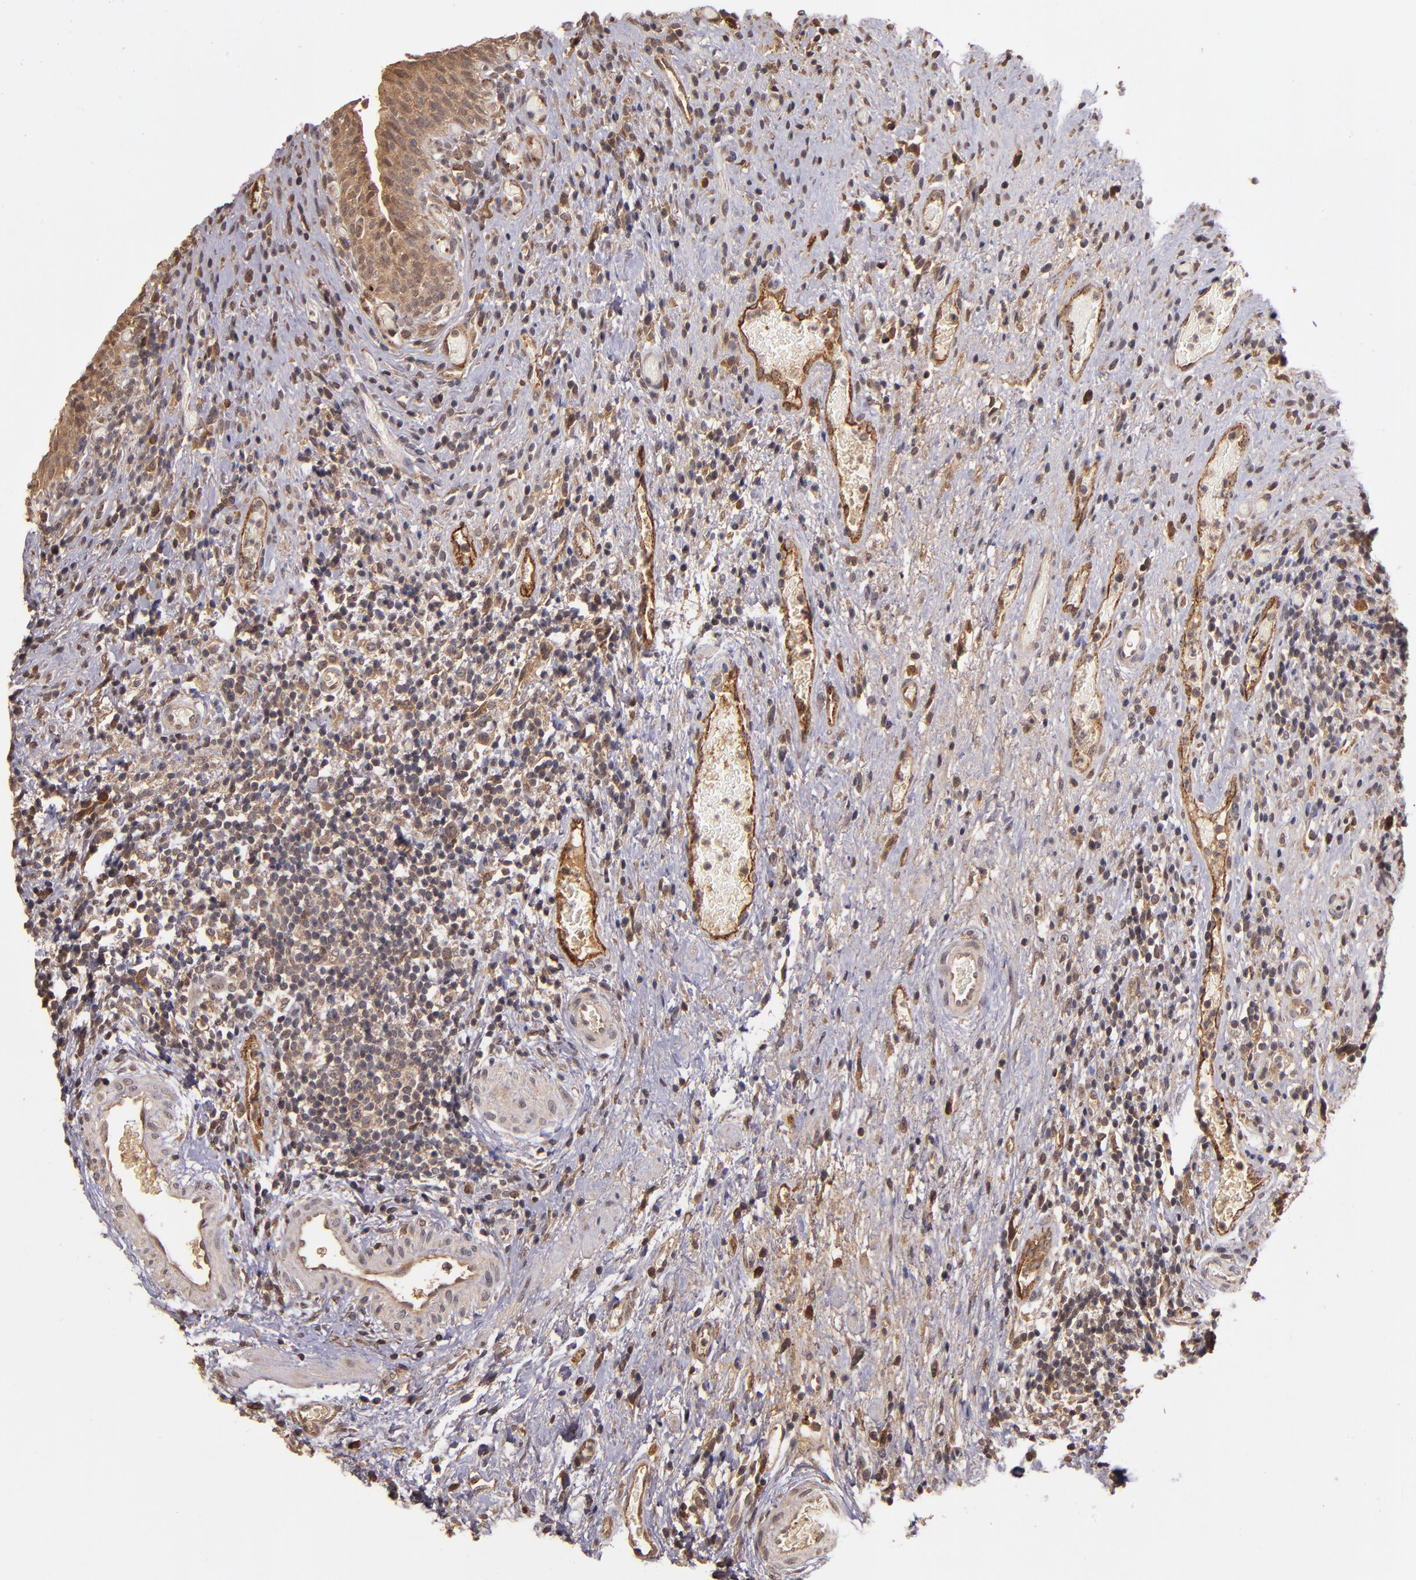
{"staining": {"intensity": "moderate", "quantity": ">75%", "location": "cytoplasmic/membranous"}, "tissue": "urinary bladder", "cell_type": "Urothelial cells", "image_type": "normal", "snomed": [{"axis": "morphology", "description": "Normal tissue, NOS"}, {"axis": "morphology", "description": "Urothelial carcinoma, High grade"}, {"axis": "topography", "description": "Urinary bladder"}], "caption": "A medium amount of moderate cytoplasmic/membranous expression is present in about >75% of urothelial cells in normal urinary bladder. Nuclei are stained in blue.", "gene": "RIOK3", "patient": {"sex": "male", "age": 51}}